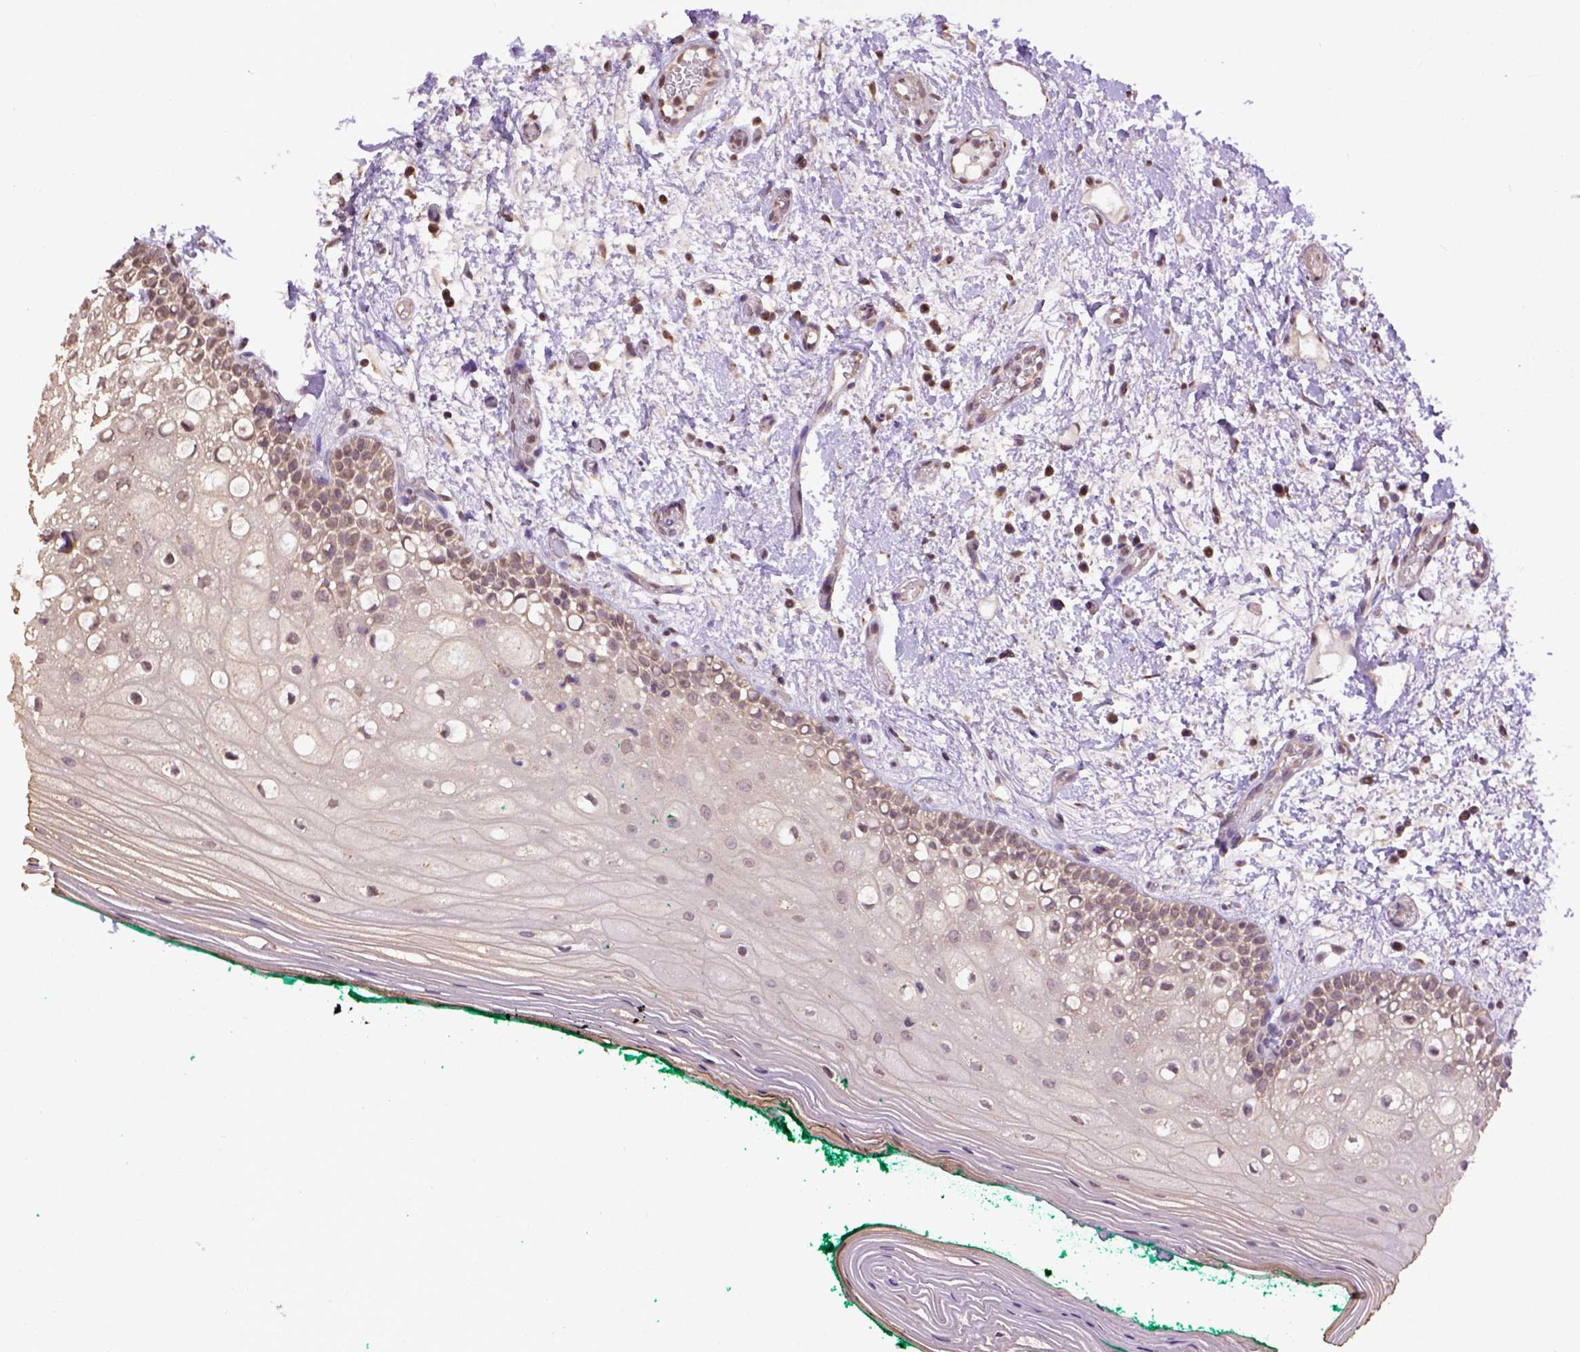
{"staining": {"intensity": "weak", "quantity": "<25%", "location": "cytoplasmic/membranous"}, "tissue": "oral mucosa", "cell_type": "Squamous epithelial cells", "image_type": "normal", "snomed": [{"axis": "morphology", "description": "Normal tissue, NOS"}, {"axis": "topography", "description": "Oral tissue"}], "caption": "Immunohistochemical staining of benign oral mucosa demonstrates no significant expression in squamous epithelial cells. (Stains: DAB (3,3'-diaminobenzidine) IHC with hematoxylin counter stain, Microscopy: brightfield microscopy at high magnification).", "gene": "WDR17", "patient": {"sex": "female", "age": 83}}